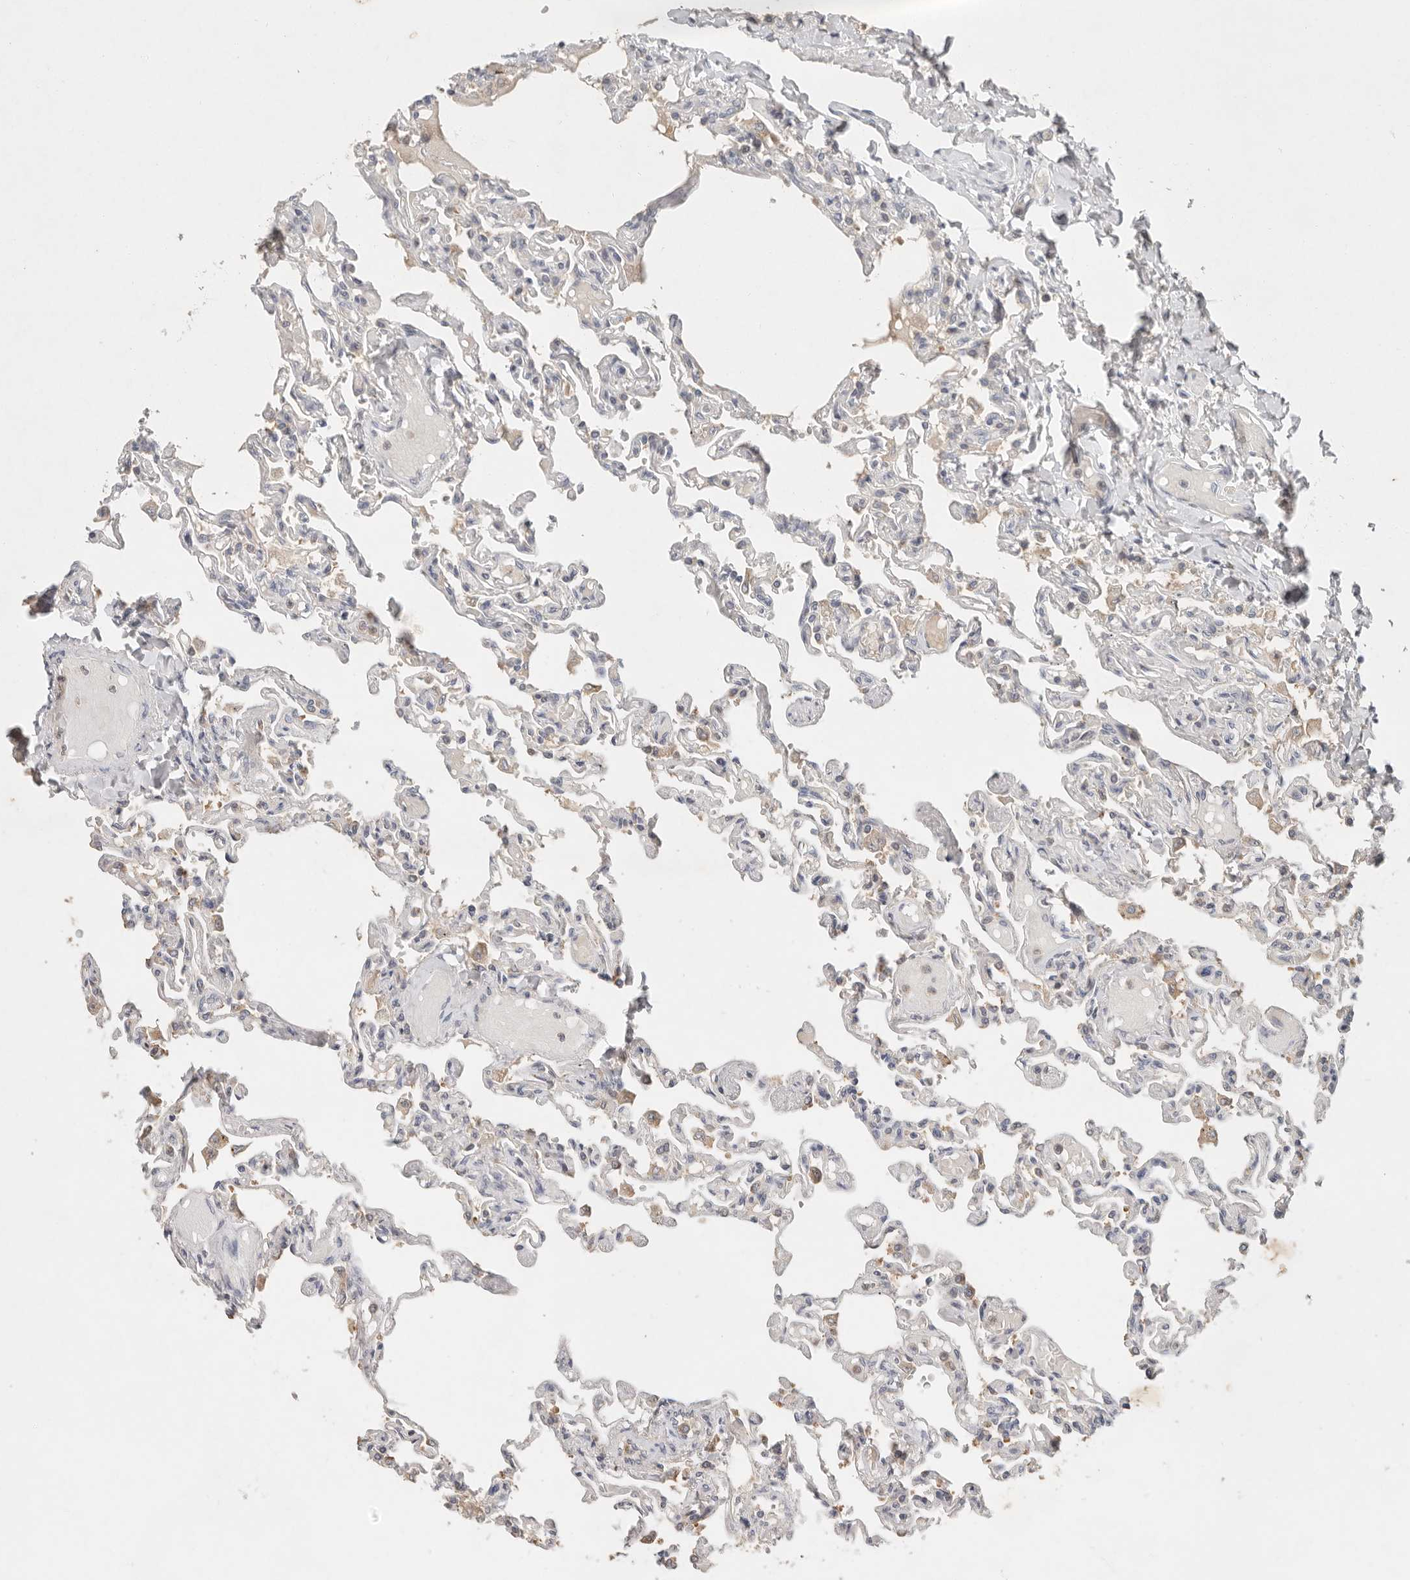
{"staining": {"intensity": "weak", "quantity": "25%-75%", "location": "cytoplasmic/membranous"}, "tissue": "lung", "cell_type": "Alveolar cells", "image_type": "normal", "snomed": [{"axis": "morphology", "description": "Normal tissue, NOS"}, {"axis": "topography", "description": "Lung"}], "caption": "Immunohistochemistry photomicrograph of benign human lung stained for a protein (brown), which displays low levels of weak cytoplasmic/membranous positivity in approximately 25%-75% of alveolar cells.", "gene": "ARHGEF10L", "patient": {"sex": "male", "age": 21}}